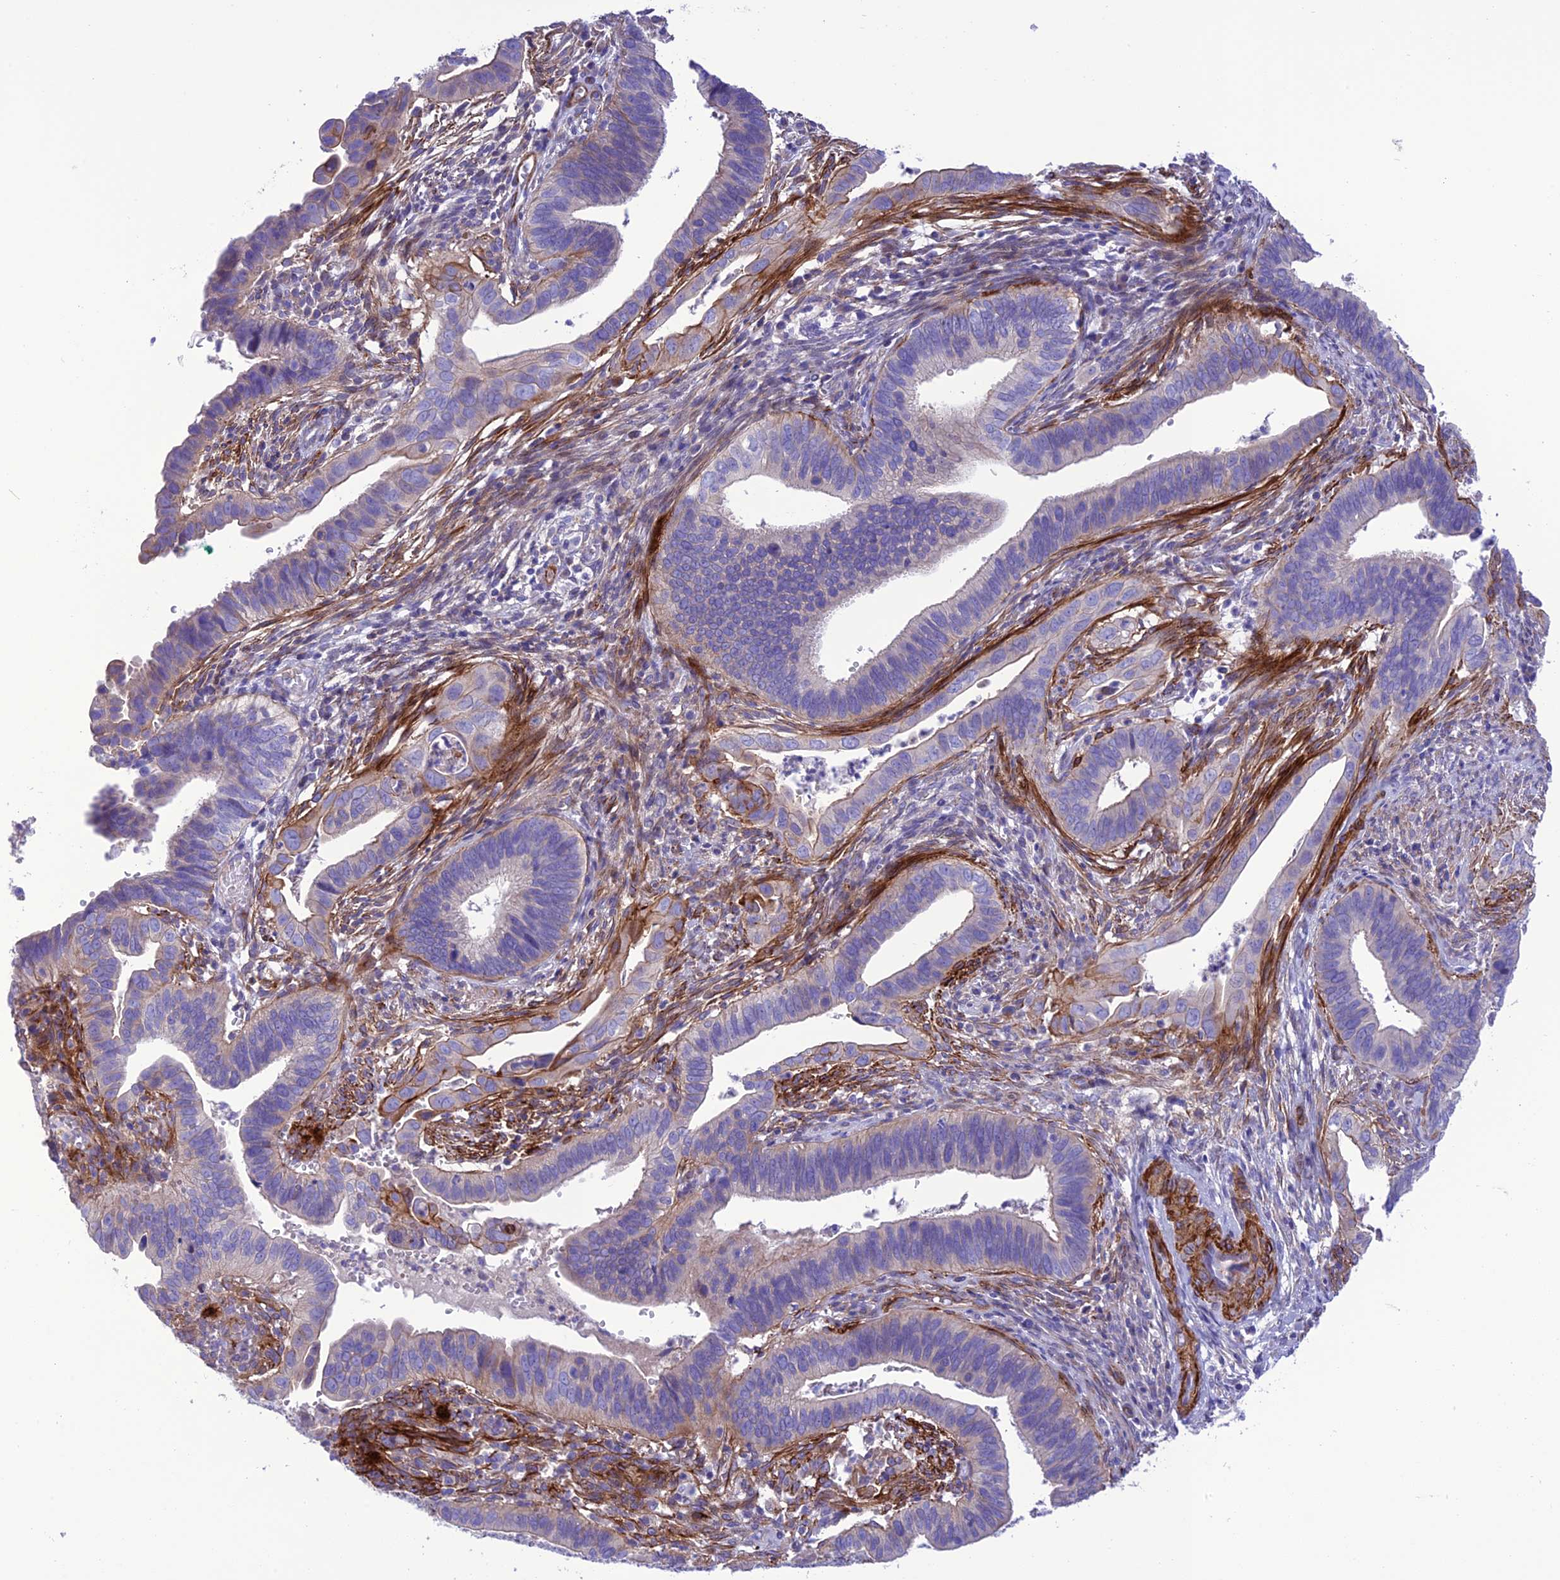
{"staining": {"intensity": "weak", "quantity": "<25%", "location": "cytoplasmic/membranous"}, "tissue": "cervical cancer", "cell_type": "Tumor cells", "image_type": "cancer", "snomed": [{"axis": "morphology", "description": "Adenocarcinoma, NOS"}, {"axis": "topography", "description": "Cervix"}], "caption": "High power microscopy micrograph of an immunohistochemistry (IHC) histopathology image of cervical cancer (adenocarcinoma), revealing no significant expression in tumor cells.", "gene": "FRA10AC1", "patient": {"sex": "female", "age": 42}}